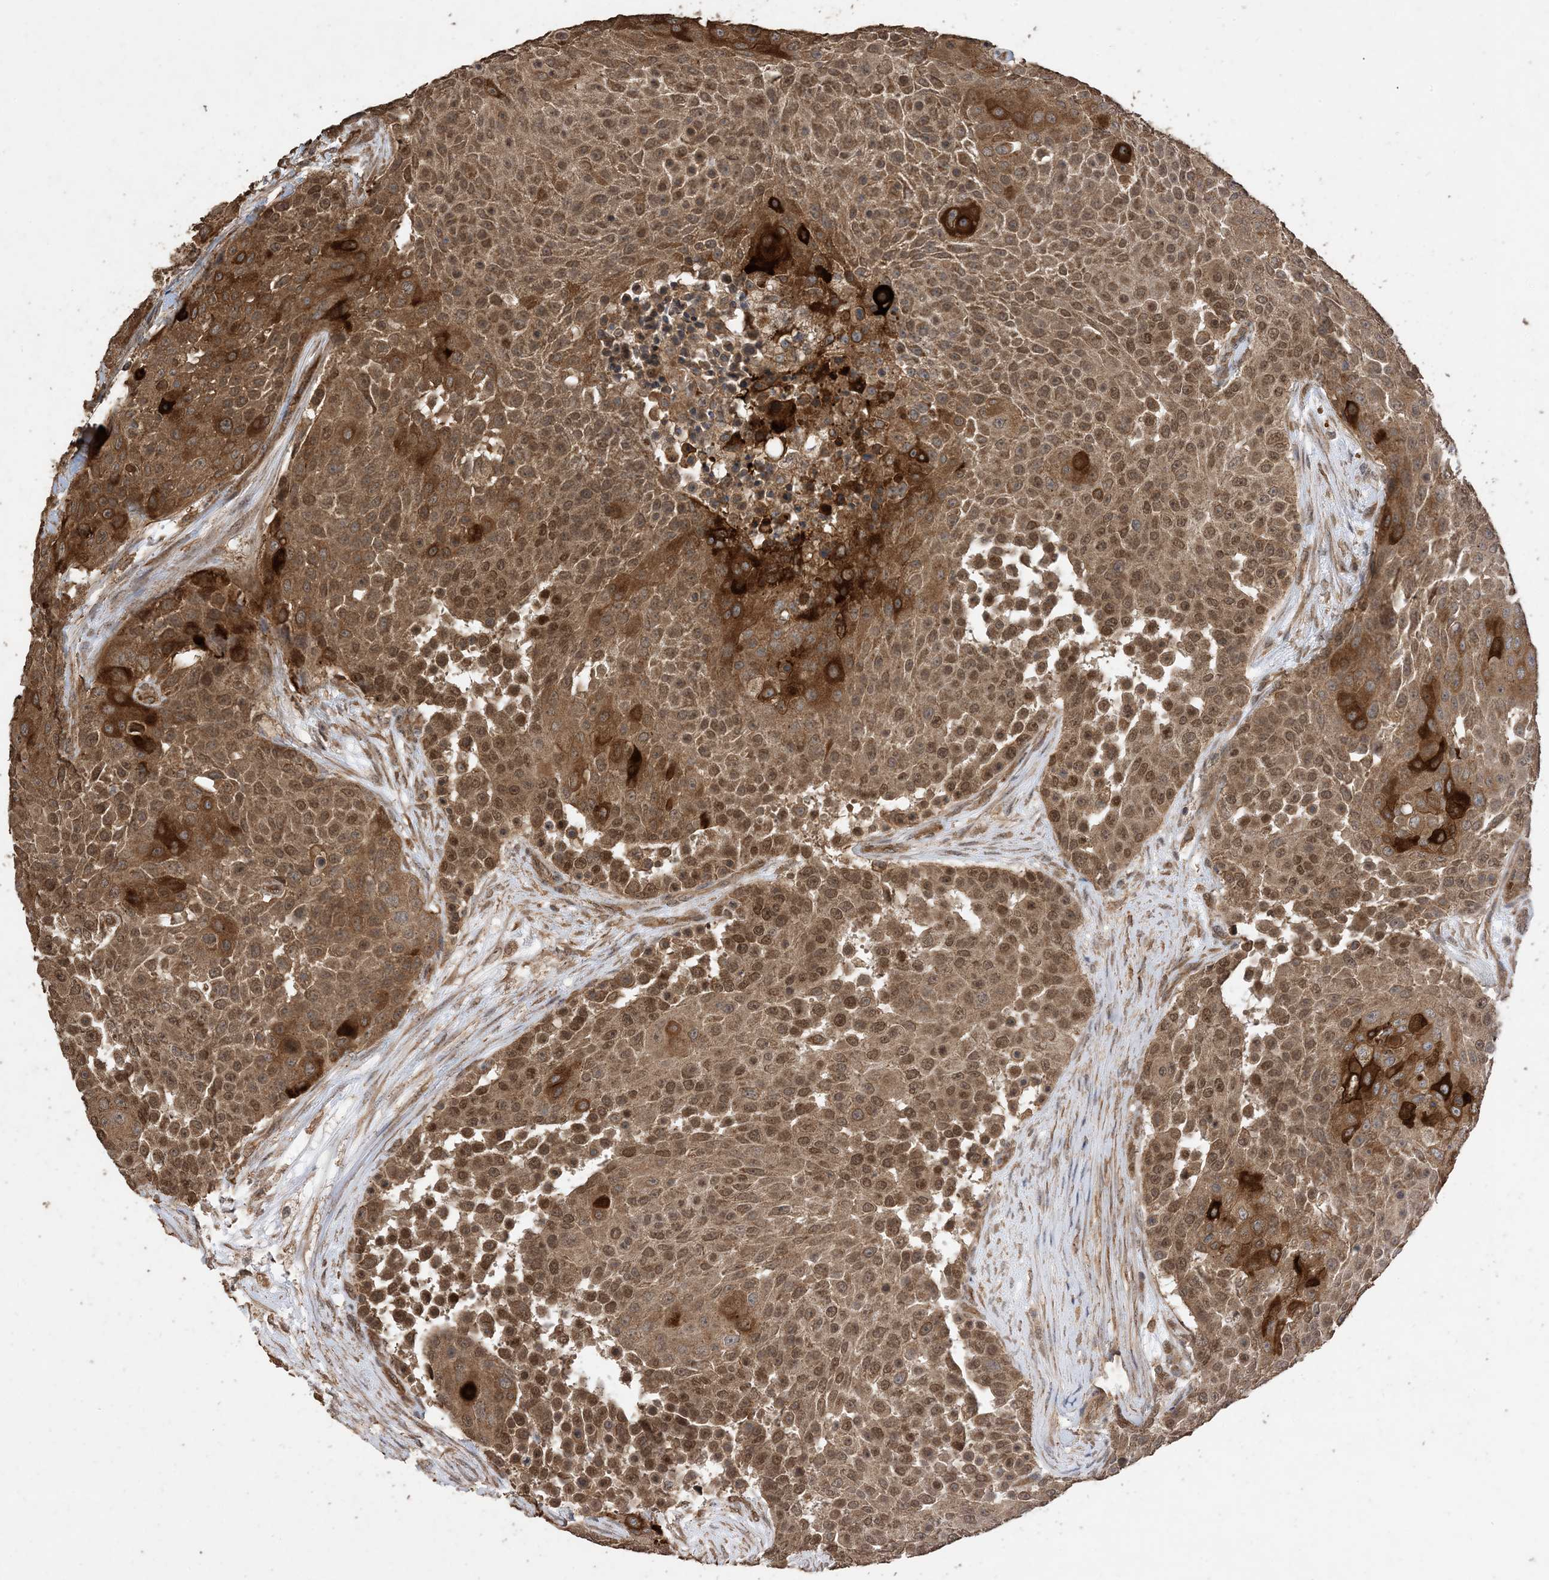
{"staining": {"intensity": "moderate", "quantity": ">75%", "location": "cytoplasmic/membranous,nuclear"}, "tissue": "urothelial cancer", "cell_type": "Tumor cells", "image_type": "cancer", "snomed": [{"axis": "morphology", "description": "Urothelial carcinoma, High grade"}, {"axis": "topography", "description": "Urinary bladder"}], "caption": "DAB (3,3'-diaminobenzidine) immunohistochemical staining of urothelial carcinoma (high-grade) shows moderate cytoplasmic/membranous and nuclear protein staining in about >75% of tumor cells. (Brightfield microscopy of DAB IHC at high magnification).", "gene": "ZKSCAN5", "patient": {"sex": "female", "age": 63}}